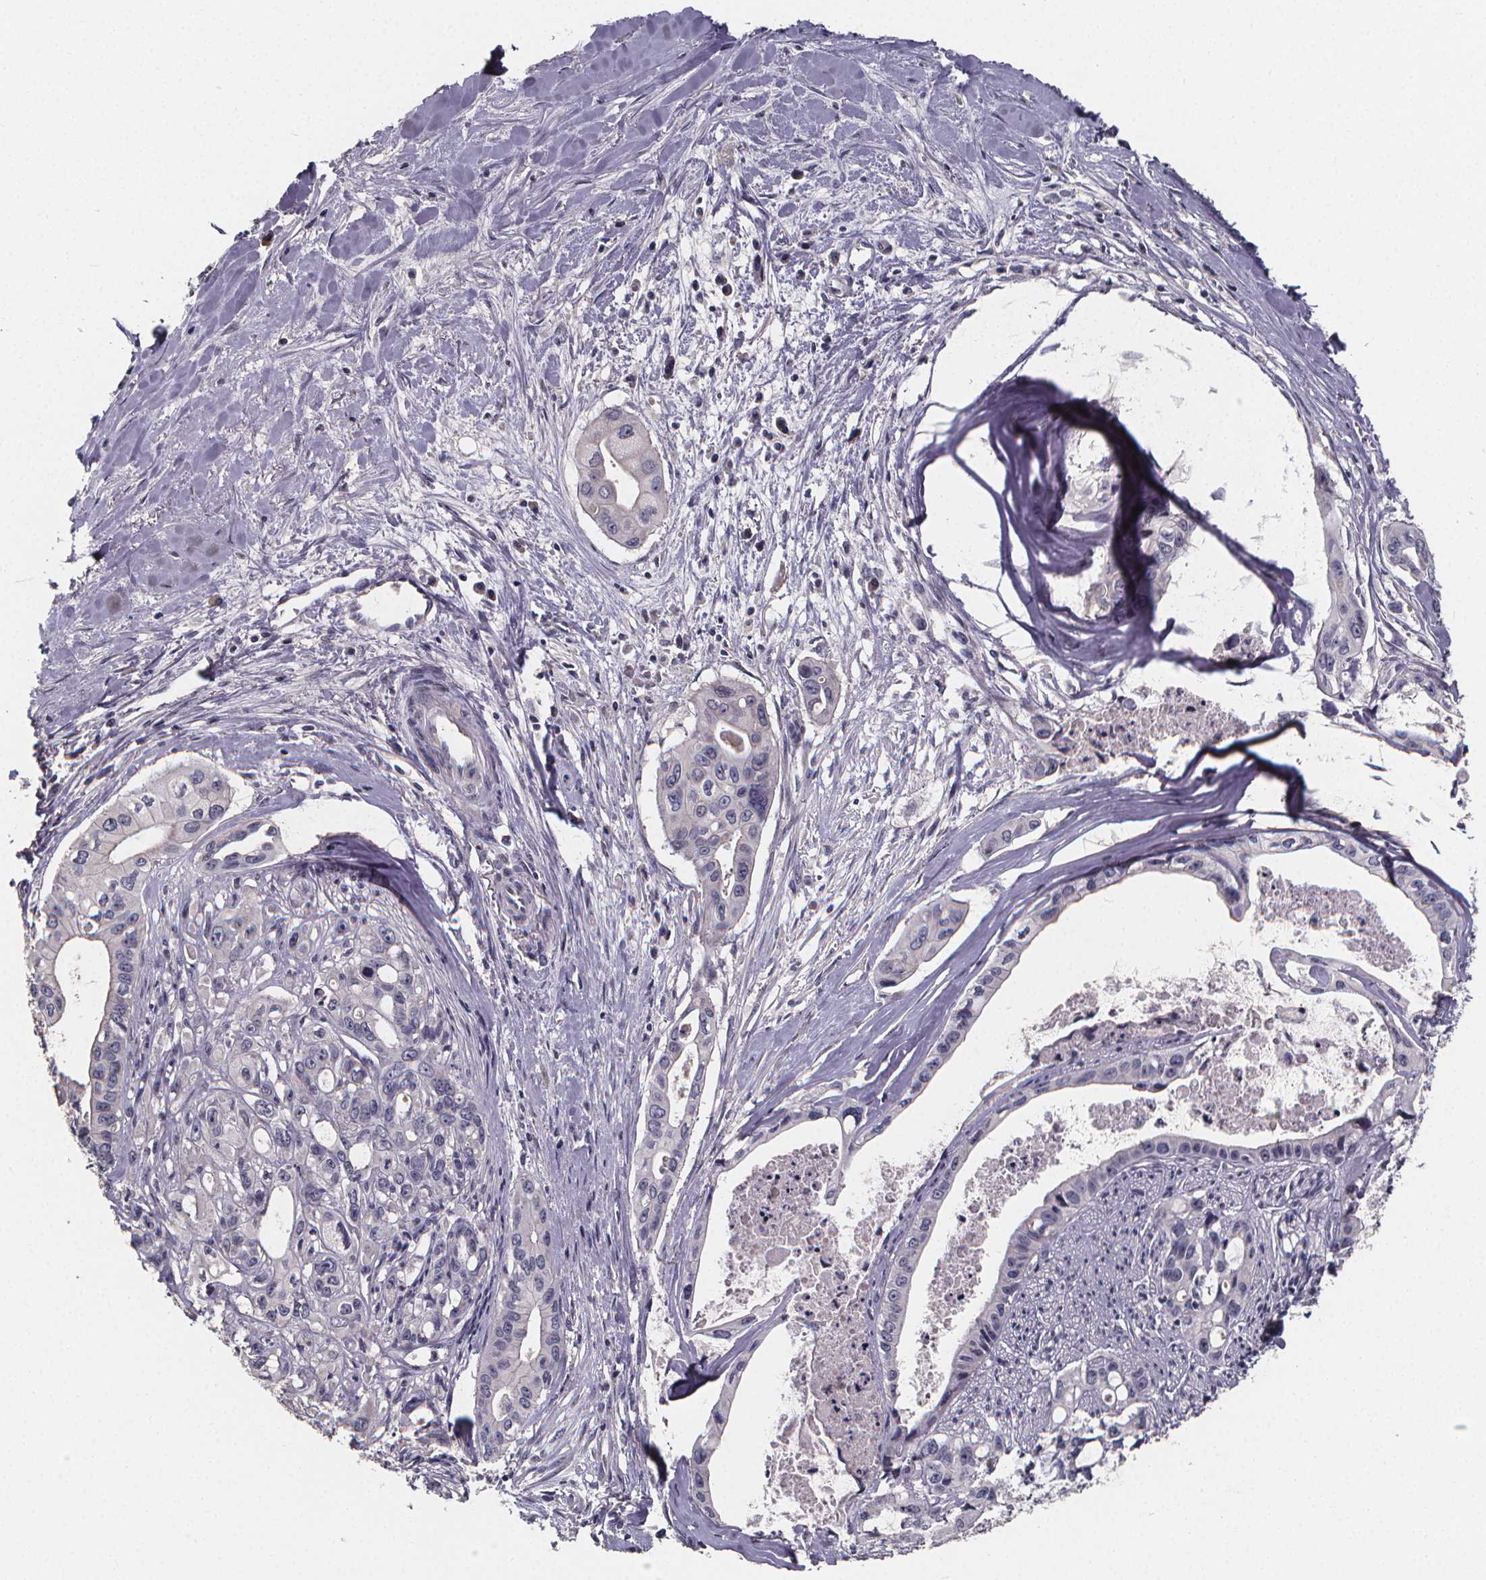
{"staining": {"intensity": "negative", "quantity": "none", "location": "none"}, "tissue": "pancreatic cancer", "cell_type": "Tumor cells", "image_type": "cancer", "snomed": [{"axis": "morphology", "description": "Adenocarcinoma, NOS"}, {"axis": "topography", "description": "Pancreas"}], "caption": "High magnification brightfield microscopy of adenocarcinoma (pancreatic) stained with DAB (3,3'-diaminobenzidine) (brown) and counterstained with hematoxylin (blue): tumor cells show no significant staining. (DAB IHC, high magnification).", "gene": "AGT", "patient": {"sex": "male", "age": 60}}